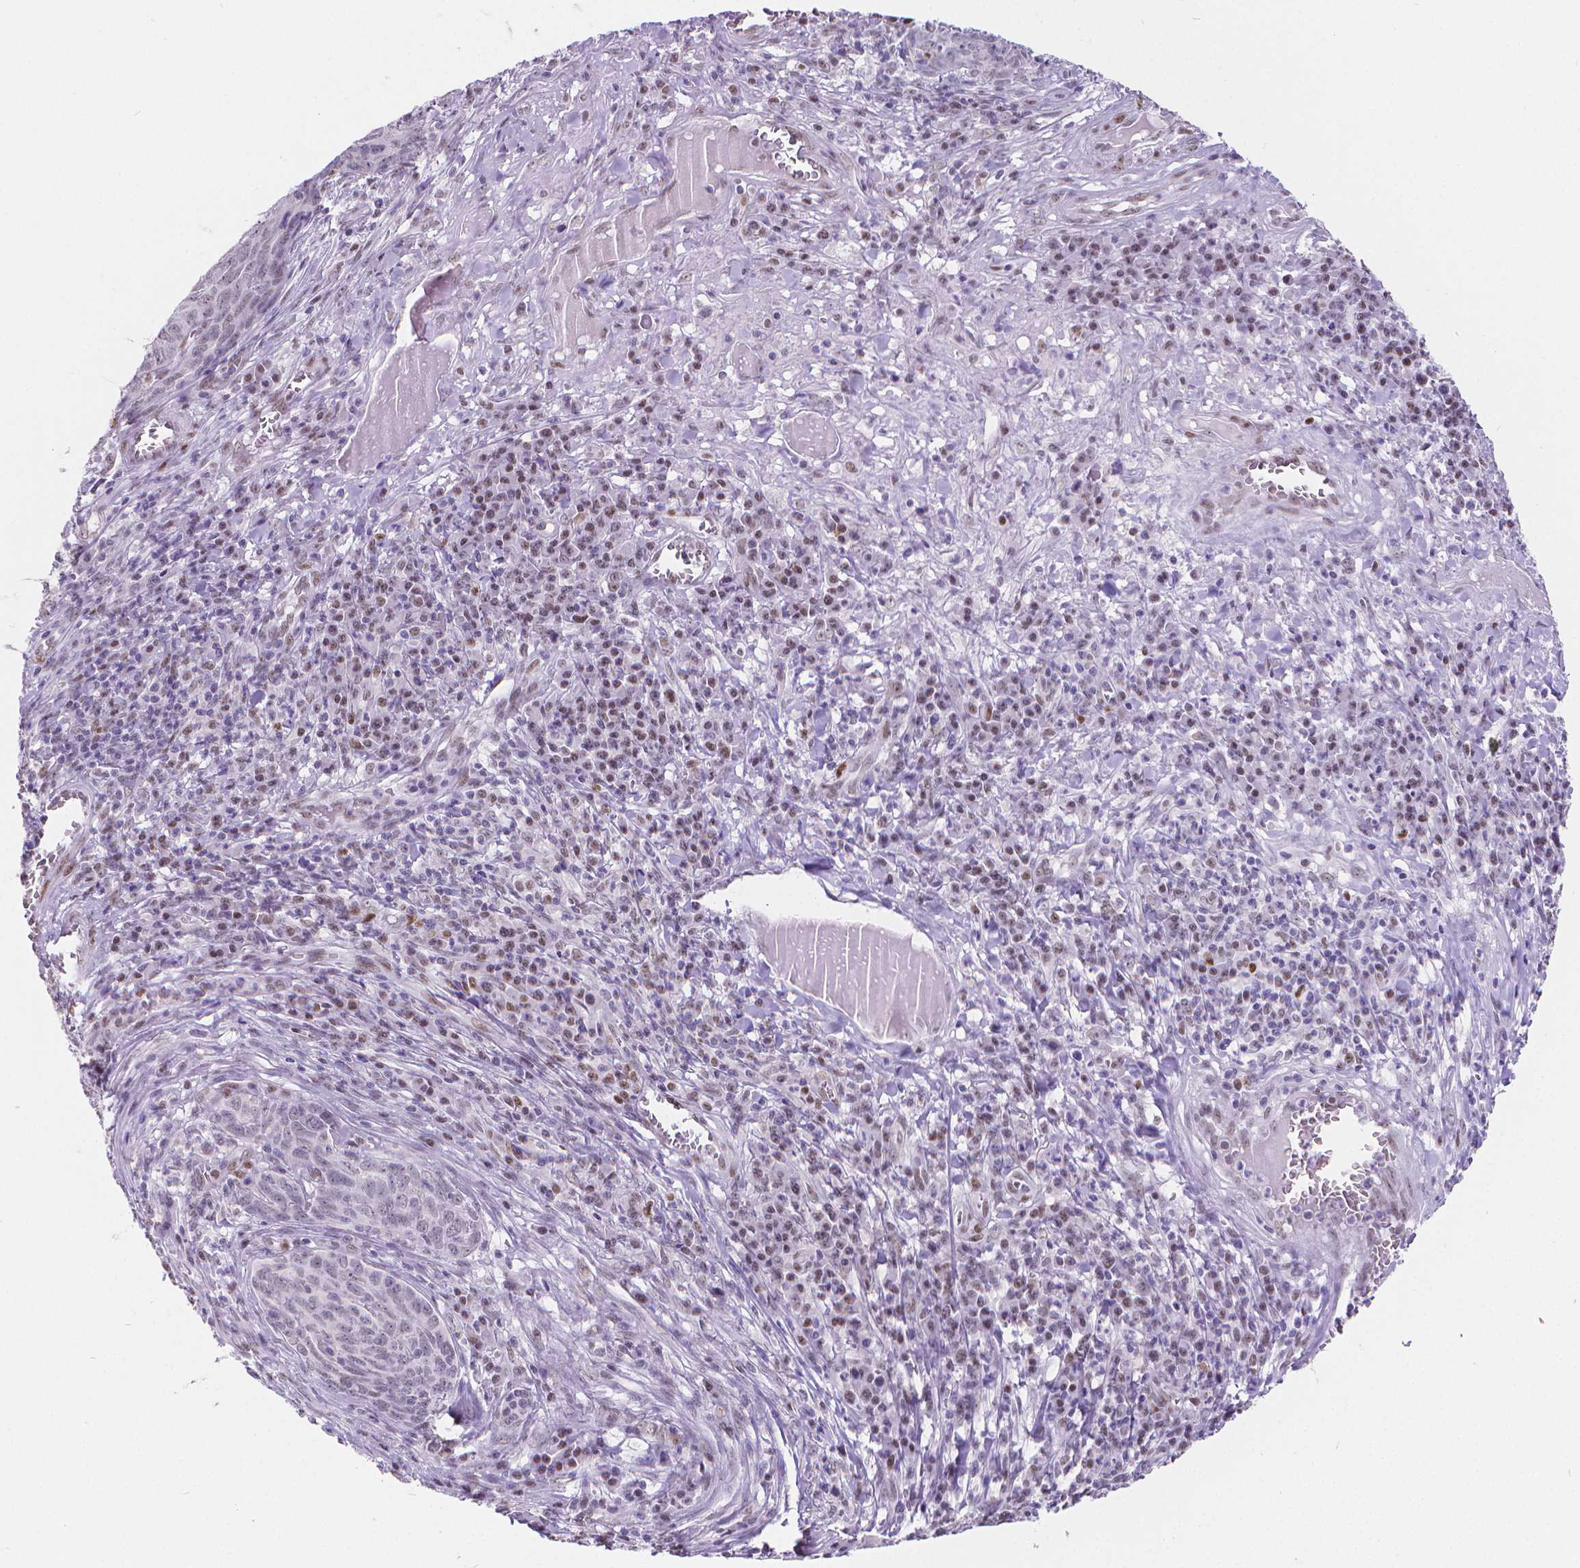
{"staining": {"intensity": "negative", "quantity": "none", "location": "none"}, "tissue": "skin cancer", "cell_type": "Tumor cells", "image_type": "cancer", "snomed": [{"axis": "morphology", "description": "Squamous cell carcinoma, NOS"}, {"axis": "topography", "description": "Skin"}, {"axis": "topography", "description": "Anal"}], "caption": "Squamous cell carcinoma (skin) was stained to show a protein in brown. There is no significant staining in tumor cells.", "gene": "MEF2C", "patient": {"sex": "female", "age": 51}}